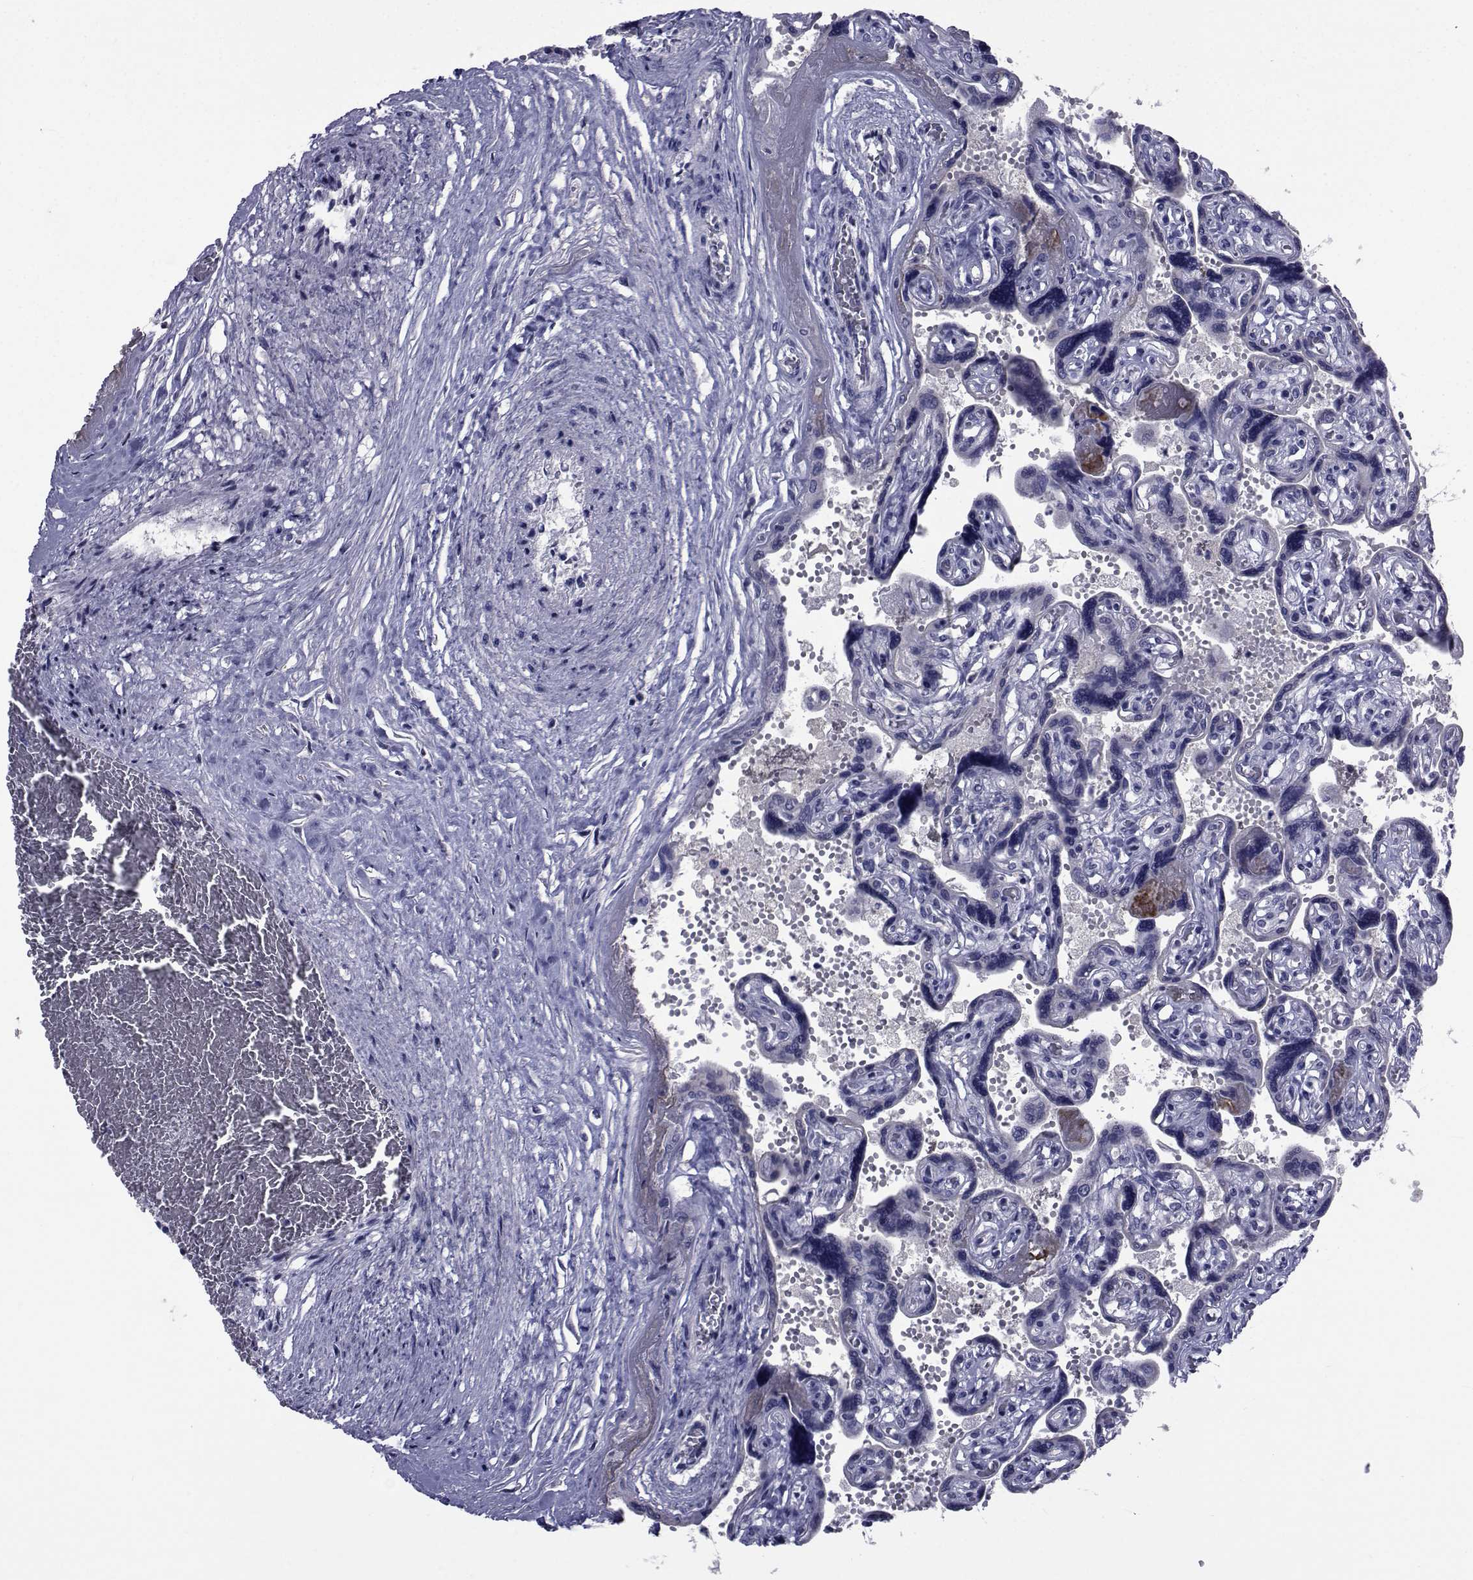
{"staining": {"intensity": "negative", "quantity": "none", "location": "none"}, "tissue": "placenta", "cell_type": "Decidual cells", "image_type": "normal", "snomed": [{"axis": "morphology", "description": "Normal tissue, NOS"}, {"axis": "topography", "description": "Placenta"}], "caption": "This is an immunohistochemistry (IHC) micrograph of normal human placenta. There is no positivity in decidual cells.", "gene": "SEMA5B", "patient": {"sex": "female", "age": 32}}